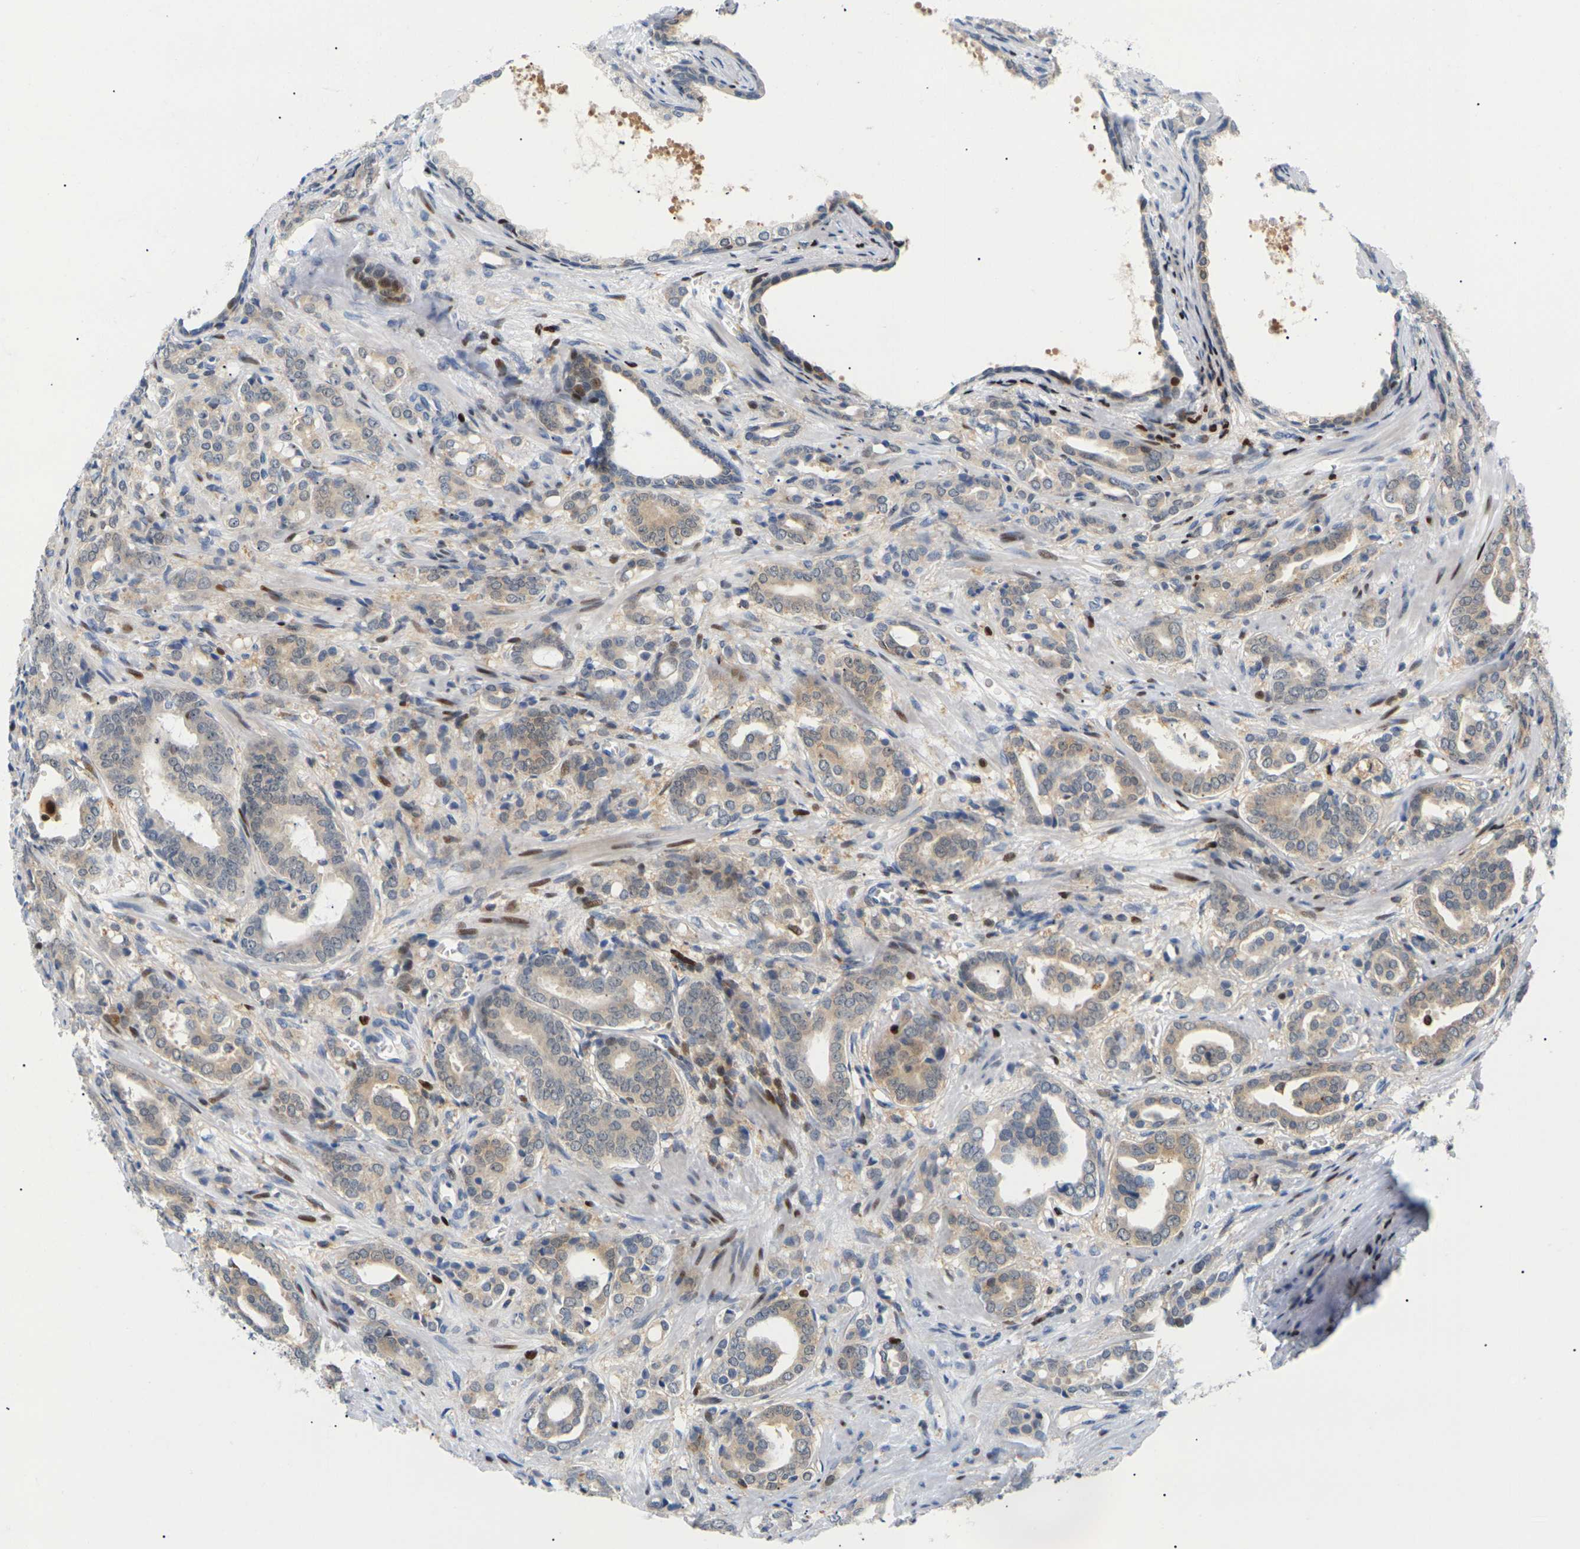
{"staining": {"intensity": "moderate", "quantity": ">75%", "location": "cytoplasmic/membranous"}, "tissue": "prostate cancer", "cell_type": "Tumor cells", "image_type": "cancer", "snomed": [{"axis": "morphology", "description": "Adenocarcinoma, High grade"}, {"axis": "topography", "description": "Prostate"}], "caption": "Immunohistochemistry (IHC) (DAB) staining of human prostate cancer exhibits moderate cytoplasmic/membranous protein positivity in about >75% of tumor cells.", "gene": "RPS6KA3", "patient": {"sex": "male", "age": 64}}